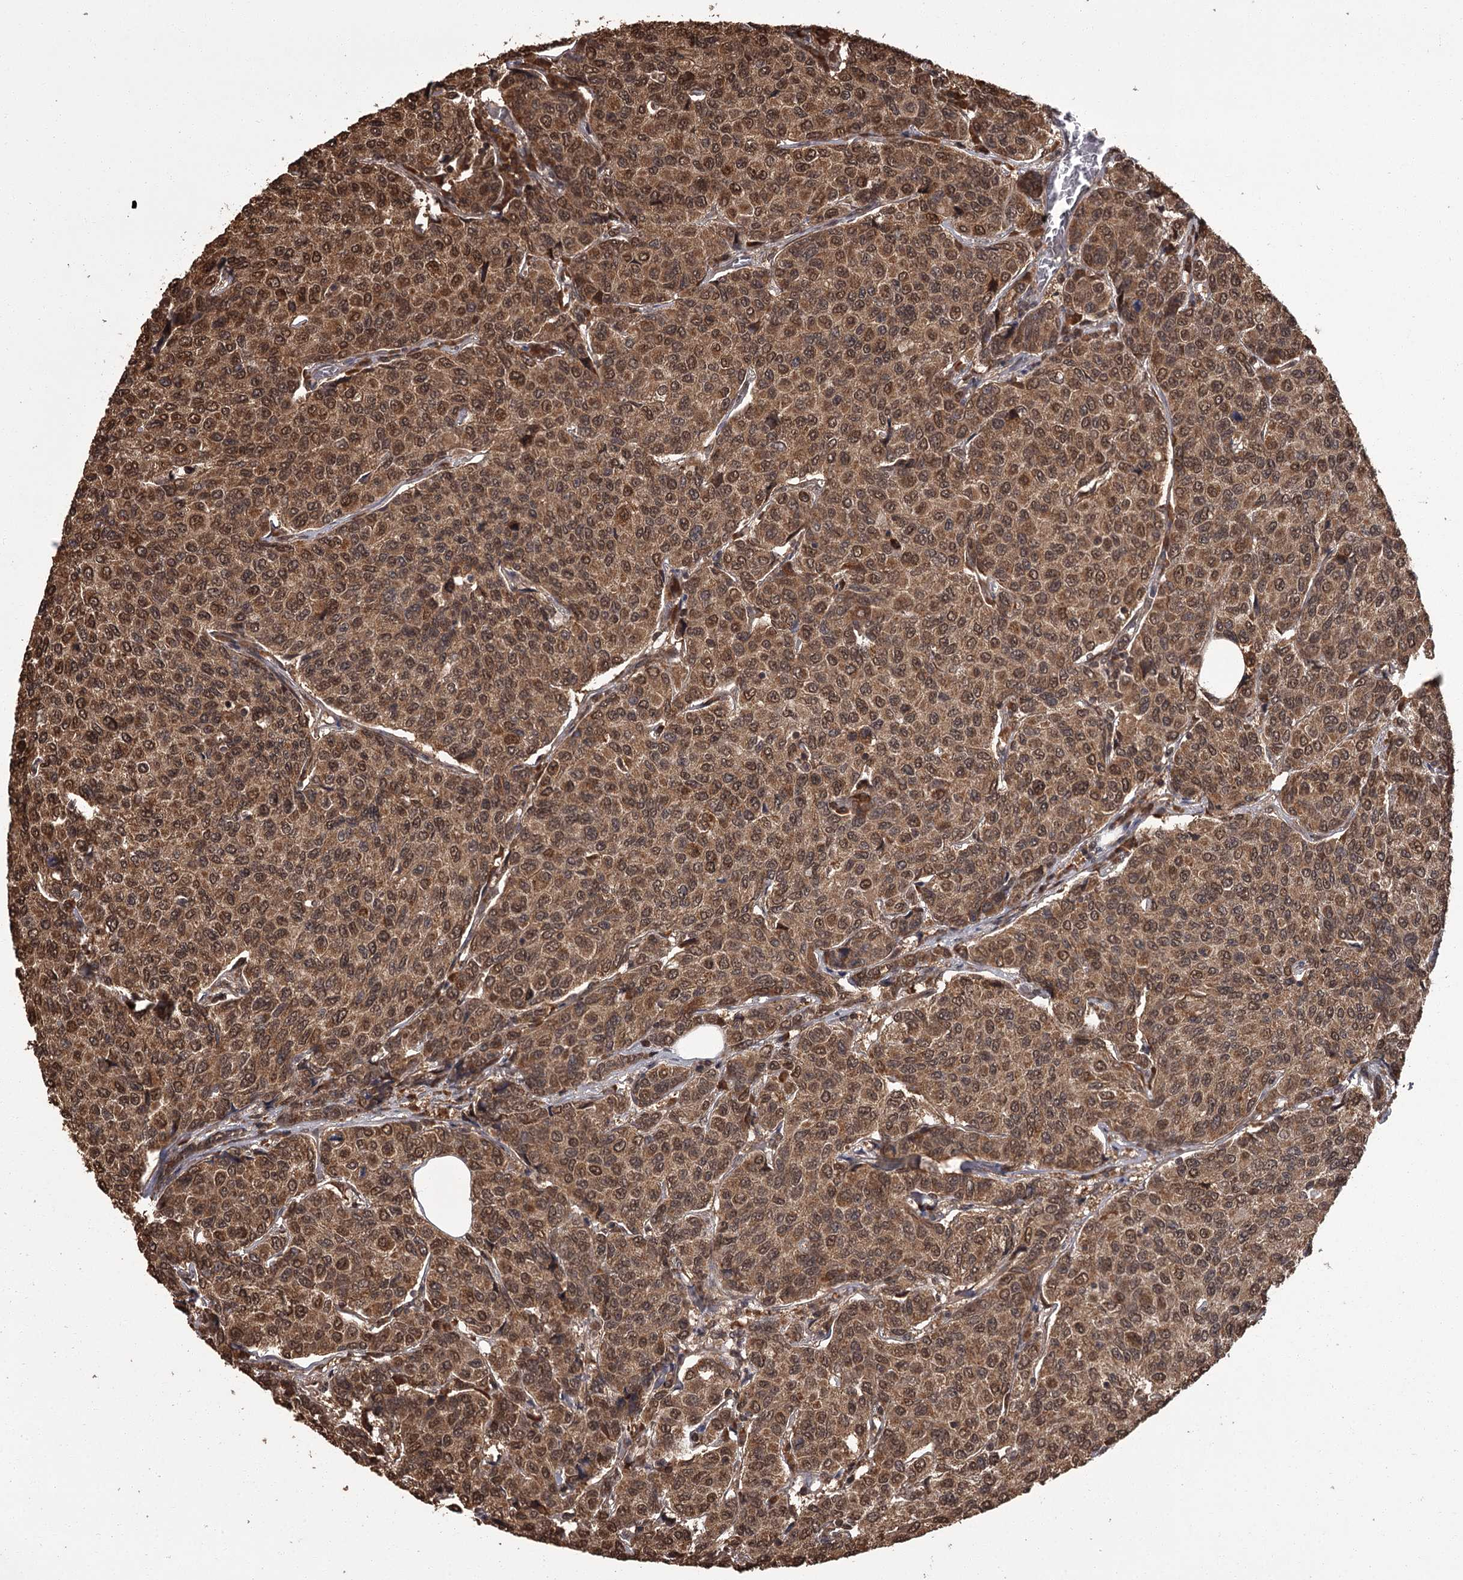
{"staining": {"intensity": "moderate", "quantity": ">75%", "location": "cytoplasmic/membranous,nuclear"}, "tissue": "breast cancer", "cell_type": "Tumor cells", "image_type": "cancer", "snomed": [{"axis": "morphology", "description": "Duct carcinoma"}, {"axis": "topography", "description": "Breast"}], "caption": "Breast cancer stained with DAB immunohistochemistry (IHC) demonstrates medium levels of moderate cytoplasmic/membranous and nuclear expression in about >75% of tumor cells. Immunohistochemistry stains the protein in brown and the nuclei are stained blue.", "gene": "NPRL2", "patient": {"sex": "female", "age": 55}}